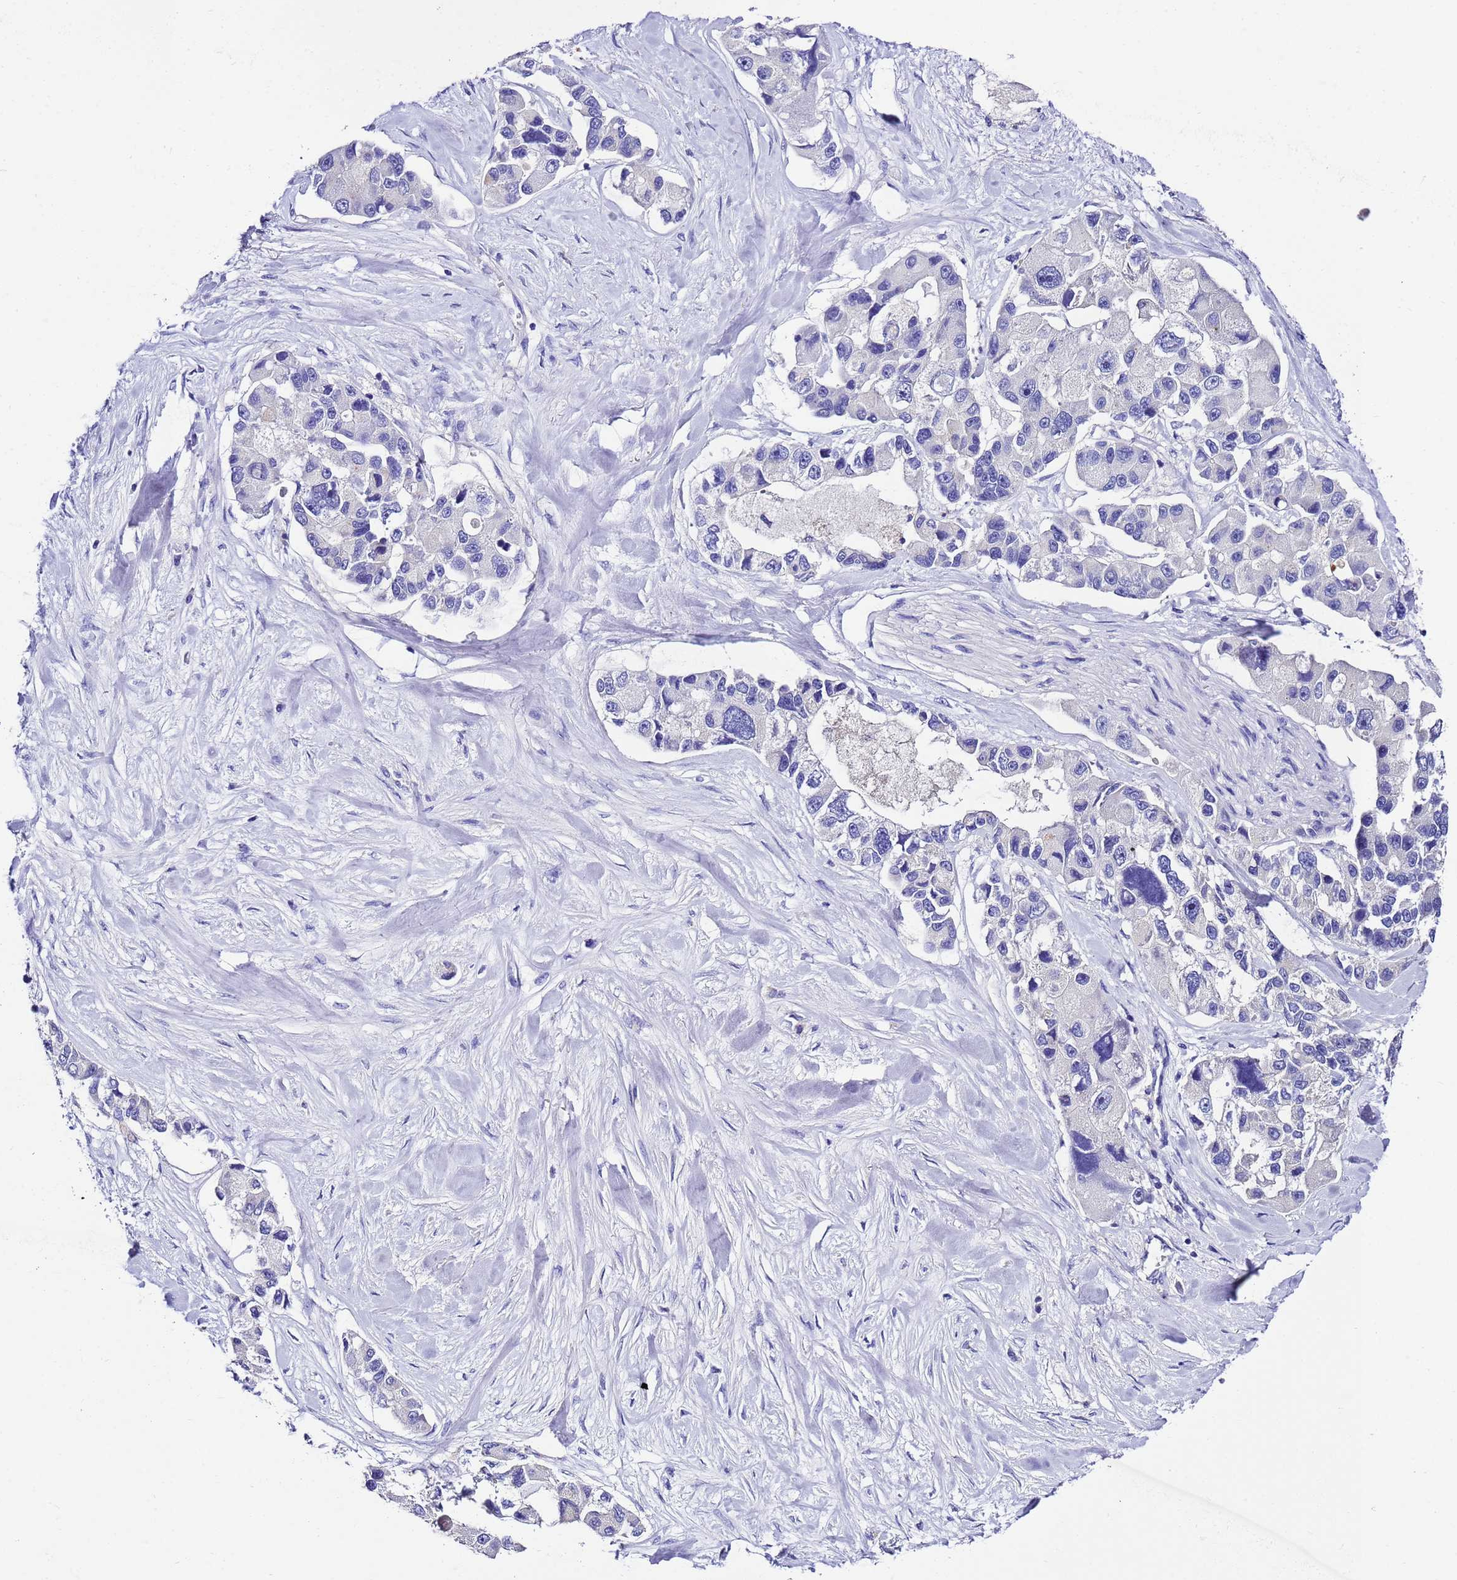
{"staining": {"intensity": "negative", "quantity": "none", "location": "none"}, "tissue": "lung cancer", "cell_type": "Tumor cells", "image_type": "cancer", "snomed": [{"axis": "morphology", "description": "Adenocarcinoma, NOS"}, {"axis": "topography", "description": "Lung"}], "caption": "There is no significant positivity in tumor cells of adenocarcinoma (lung).", "gene": "UGT2A1", "patient": {"sex": "female", "age": 54}}